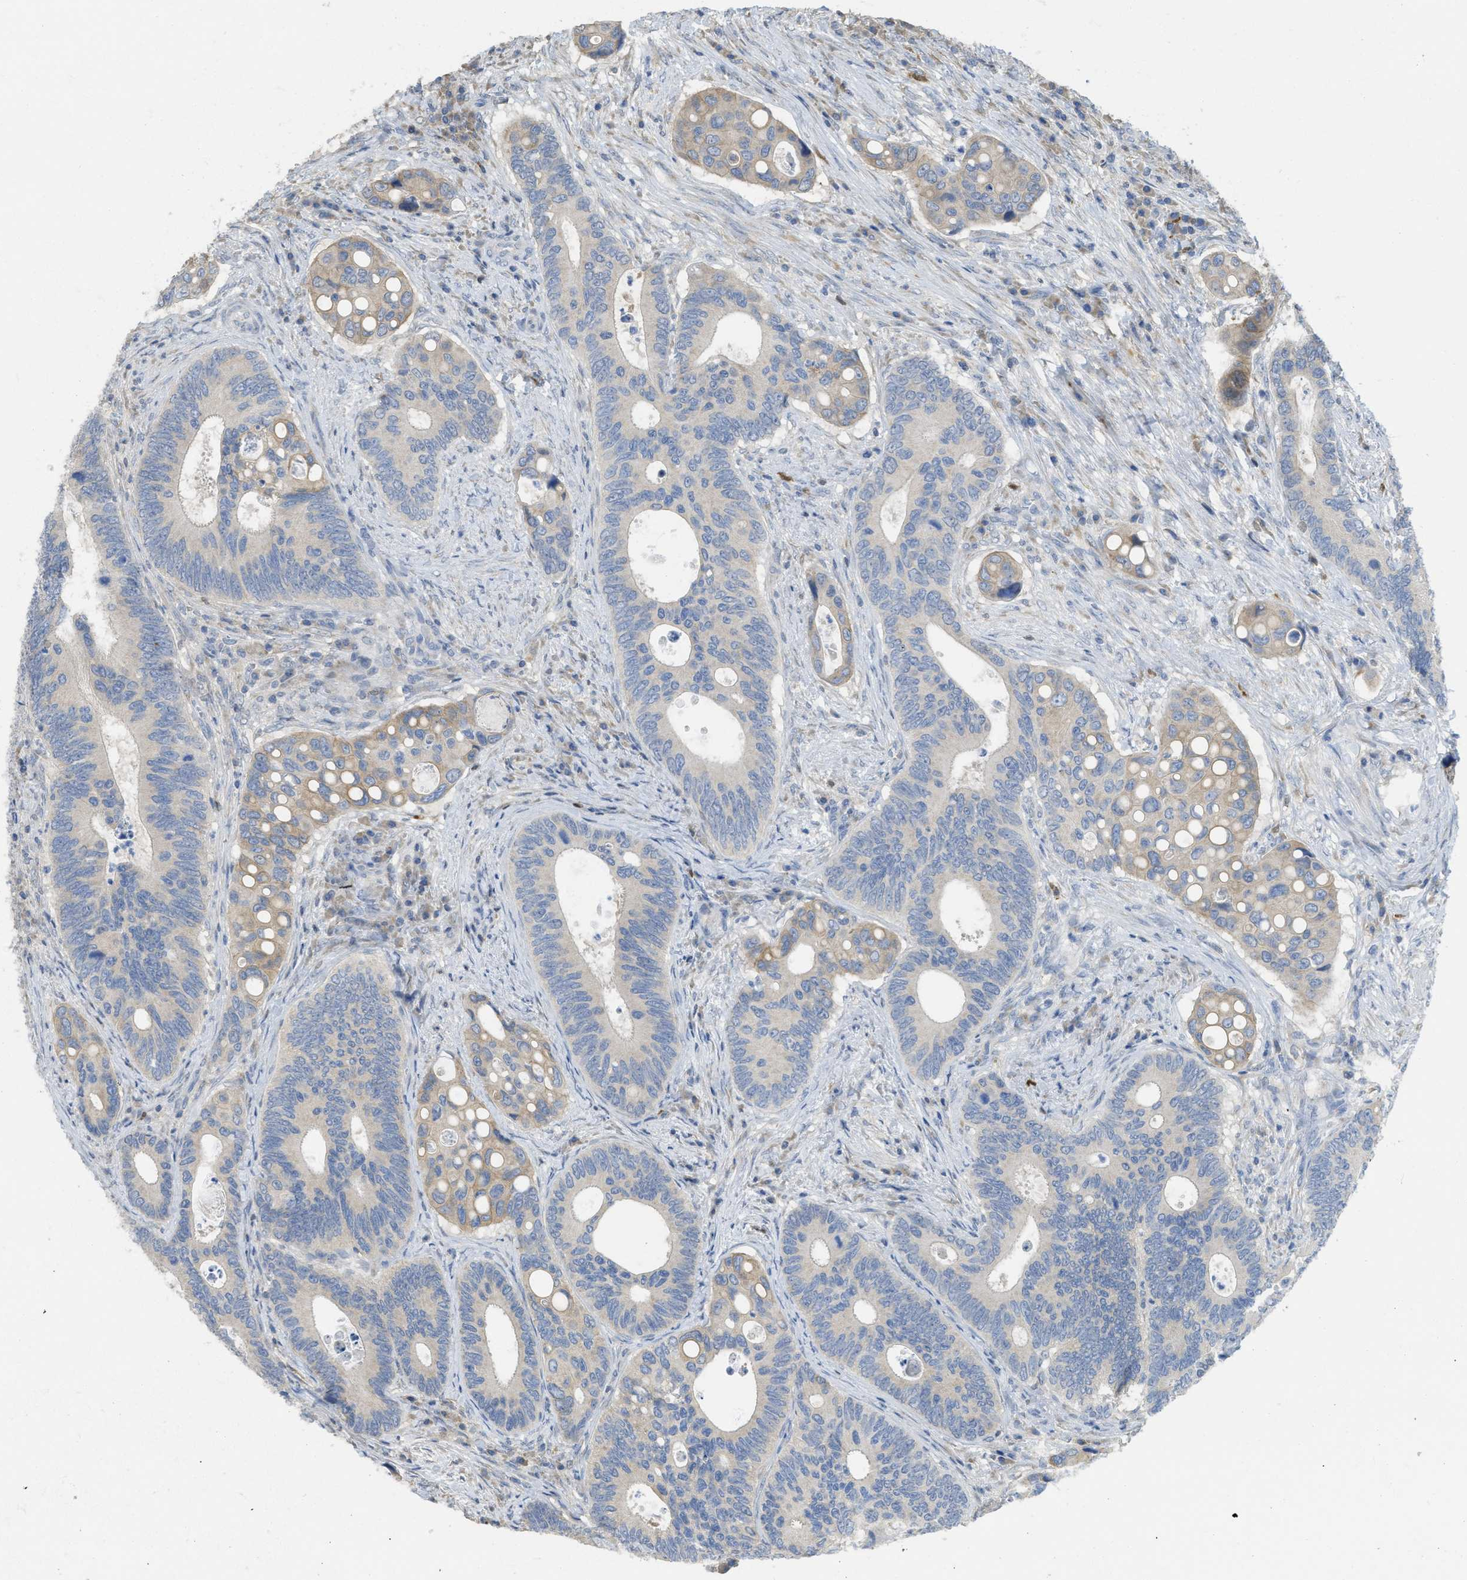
{"staining": {"intensity": "weak", "quantity": ">75%", "location": "cytoplasmic/membranous"}, "tissue": "colorectal cancer", "cell_type": "Tumor cells", "image_type": "cancer", "snomed": [{"axis": "morphology", "description": "Inflammation, NOS"}, {"axis": "morphology", "description": "Adenocarcinoma, NOS"}, {"axis": "topography", "description": "Colon"}], "caption": "This image displays colorectal cancer (adenocarcinoma) stained with immunohistochemistry to label a protein in brown. The cytoplasmic/membranous of tumor cells show weak positivity for the protein. Nuclei are counter-stained blue.", "gene": "SFXN2", "patient": {"sex": "male", "age": 72}}